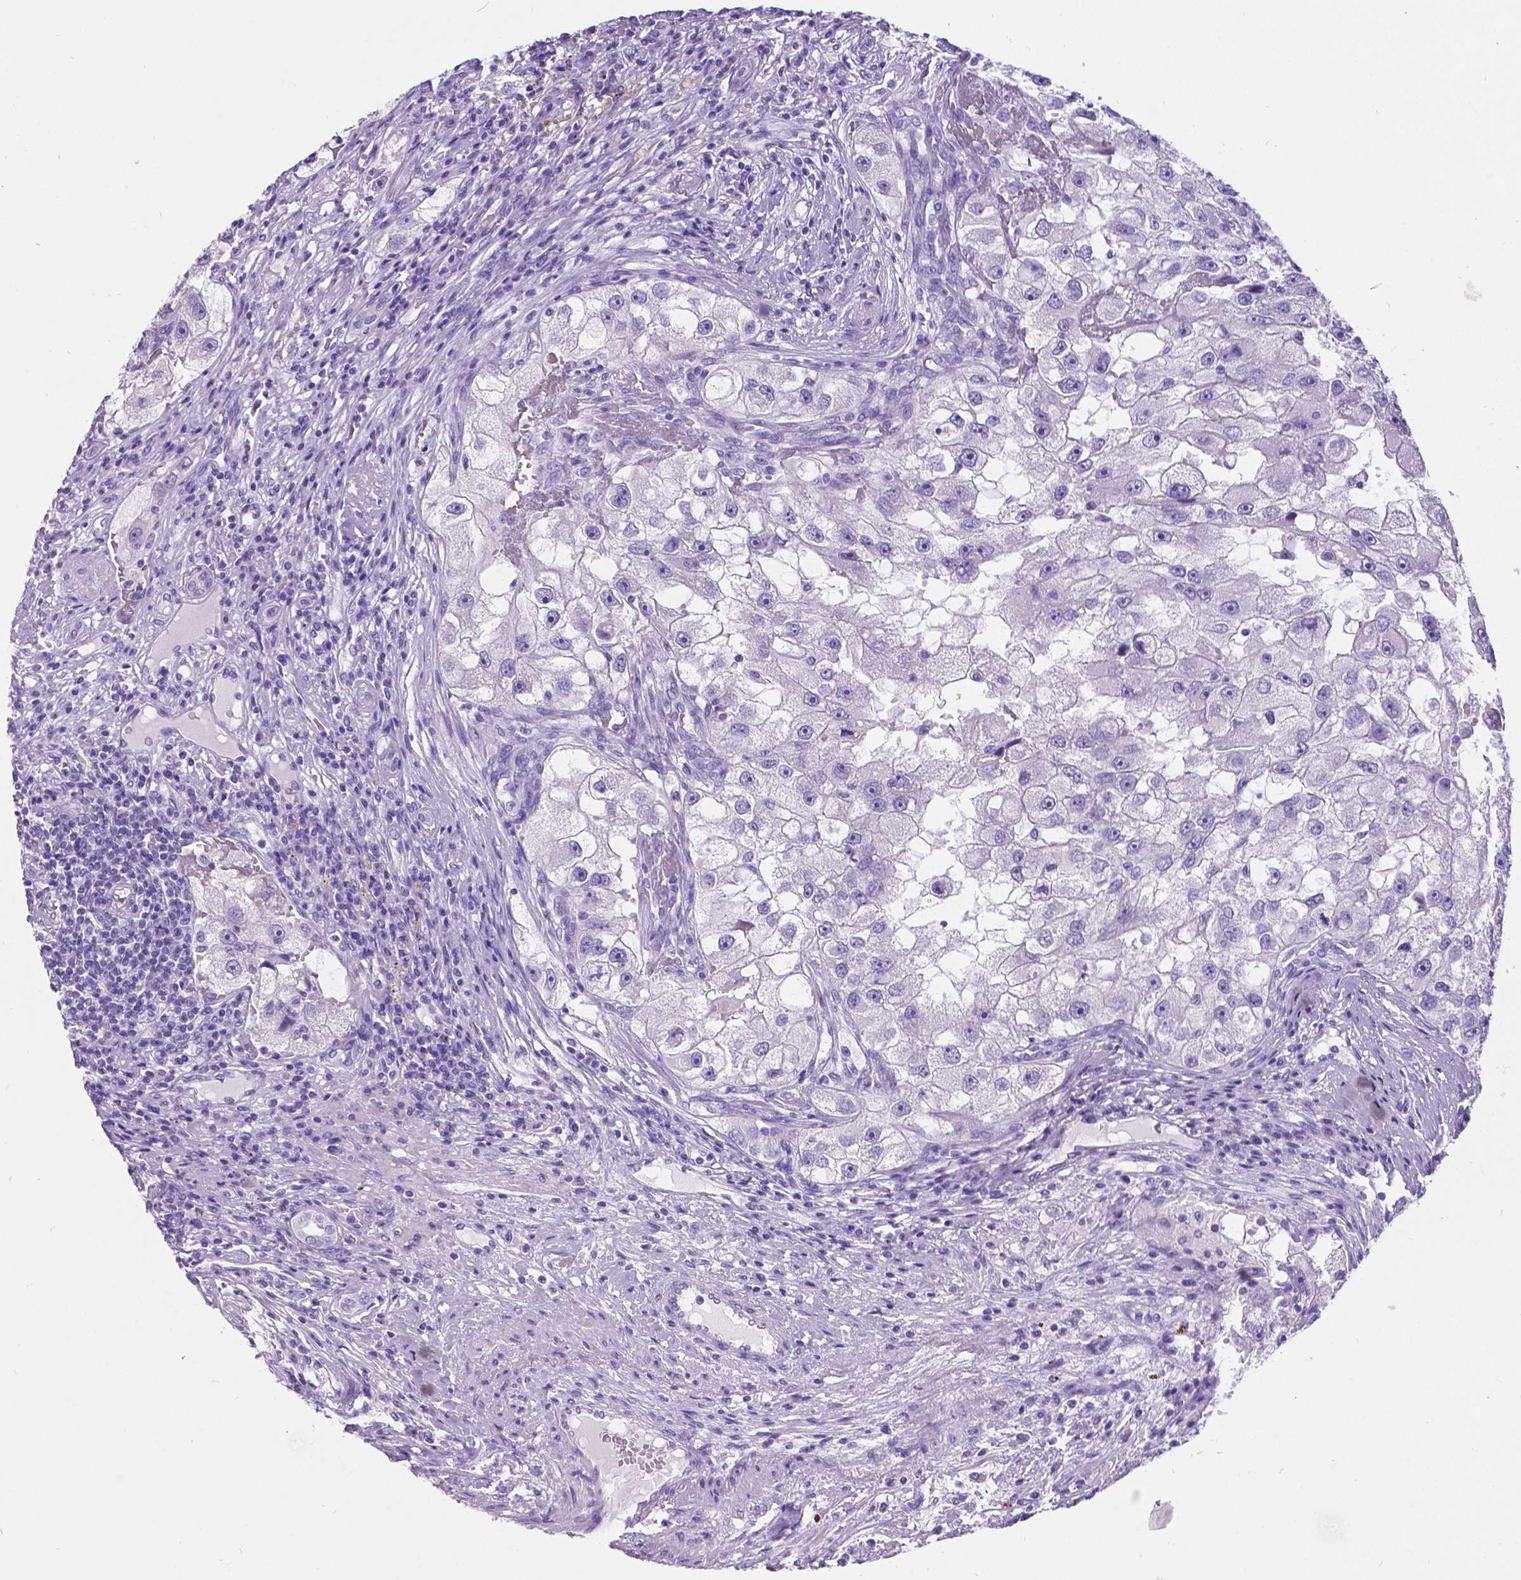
{"staining": {"intensity": "negative", "quantity": "none", "location": "none"}, "tissue": "renal cancer", "cell_type": "Tumor cells", "image_type": "cancer", "snomed": [{"axis": "morphology", "description": "Adenocarcinoma, NOS"}, {"axis": "topography", "description": "Kidney"}], "caption": "Renal adenocarcinoma was stained to show a protein in brown. There is no significant positivity in tumor cells.", "gene": "SATB2", "patient": {"sex": "male", "age": 63}}